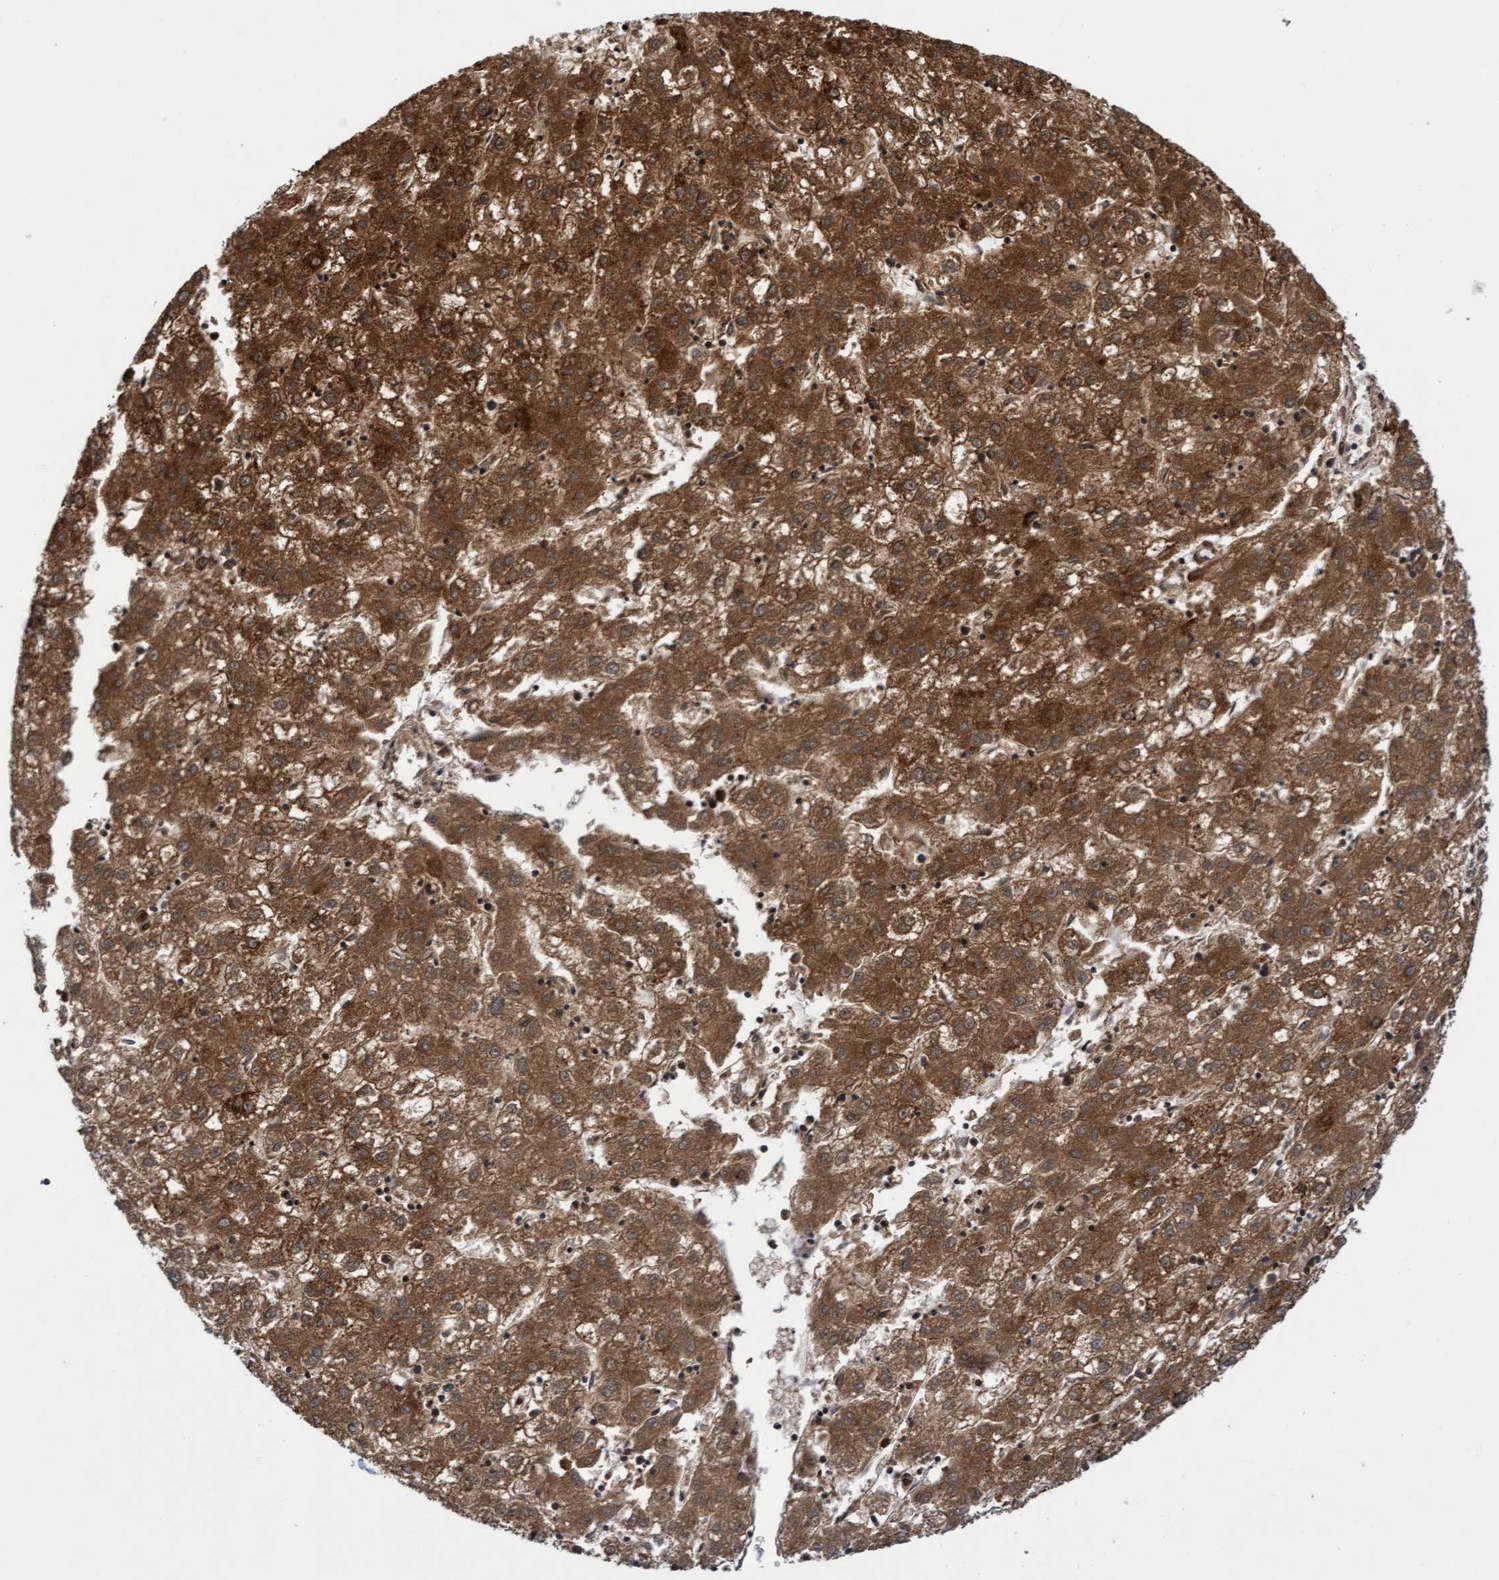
{"staining": {"intensity": "moderate", "quantity": ">75%", "location": "cytoplasmic/membranous"}, "tissue": "liver cancer", "cell_type": "Tumor cells", "image_type": "cancer", "snomed": [{"axis": "morphology", "description": "Carcinoma, Hepatocellular, NOS"}, {"axis": "topography", "description": "Liver"}], "caption": "High-magnification brightfield microscopy of liver hepatocellular carcinoma stained with DAB (3,3'-diaminobenzidine) (brown) and counterstained with hematoxylin (blue). tumor cells exhibit moderate cytoplasmic/membranous positivity is identified in about>75% of cells.", "gene": "ITFG1", "patient": {"sex": "male", "age": 72}}